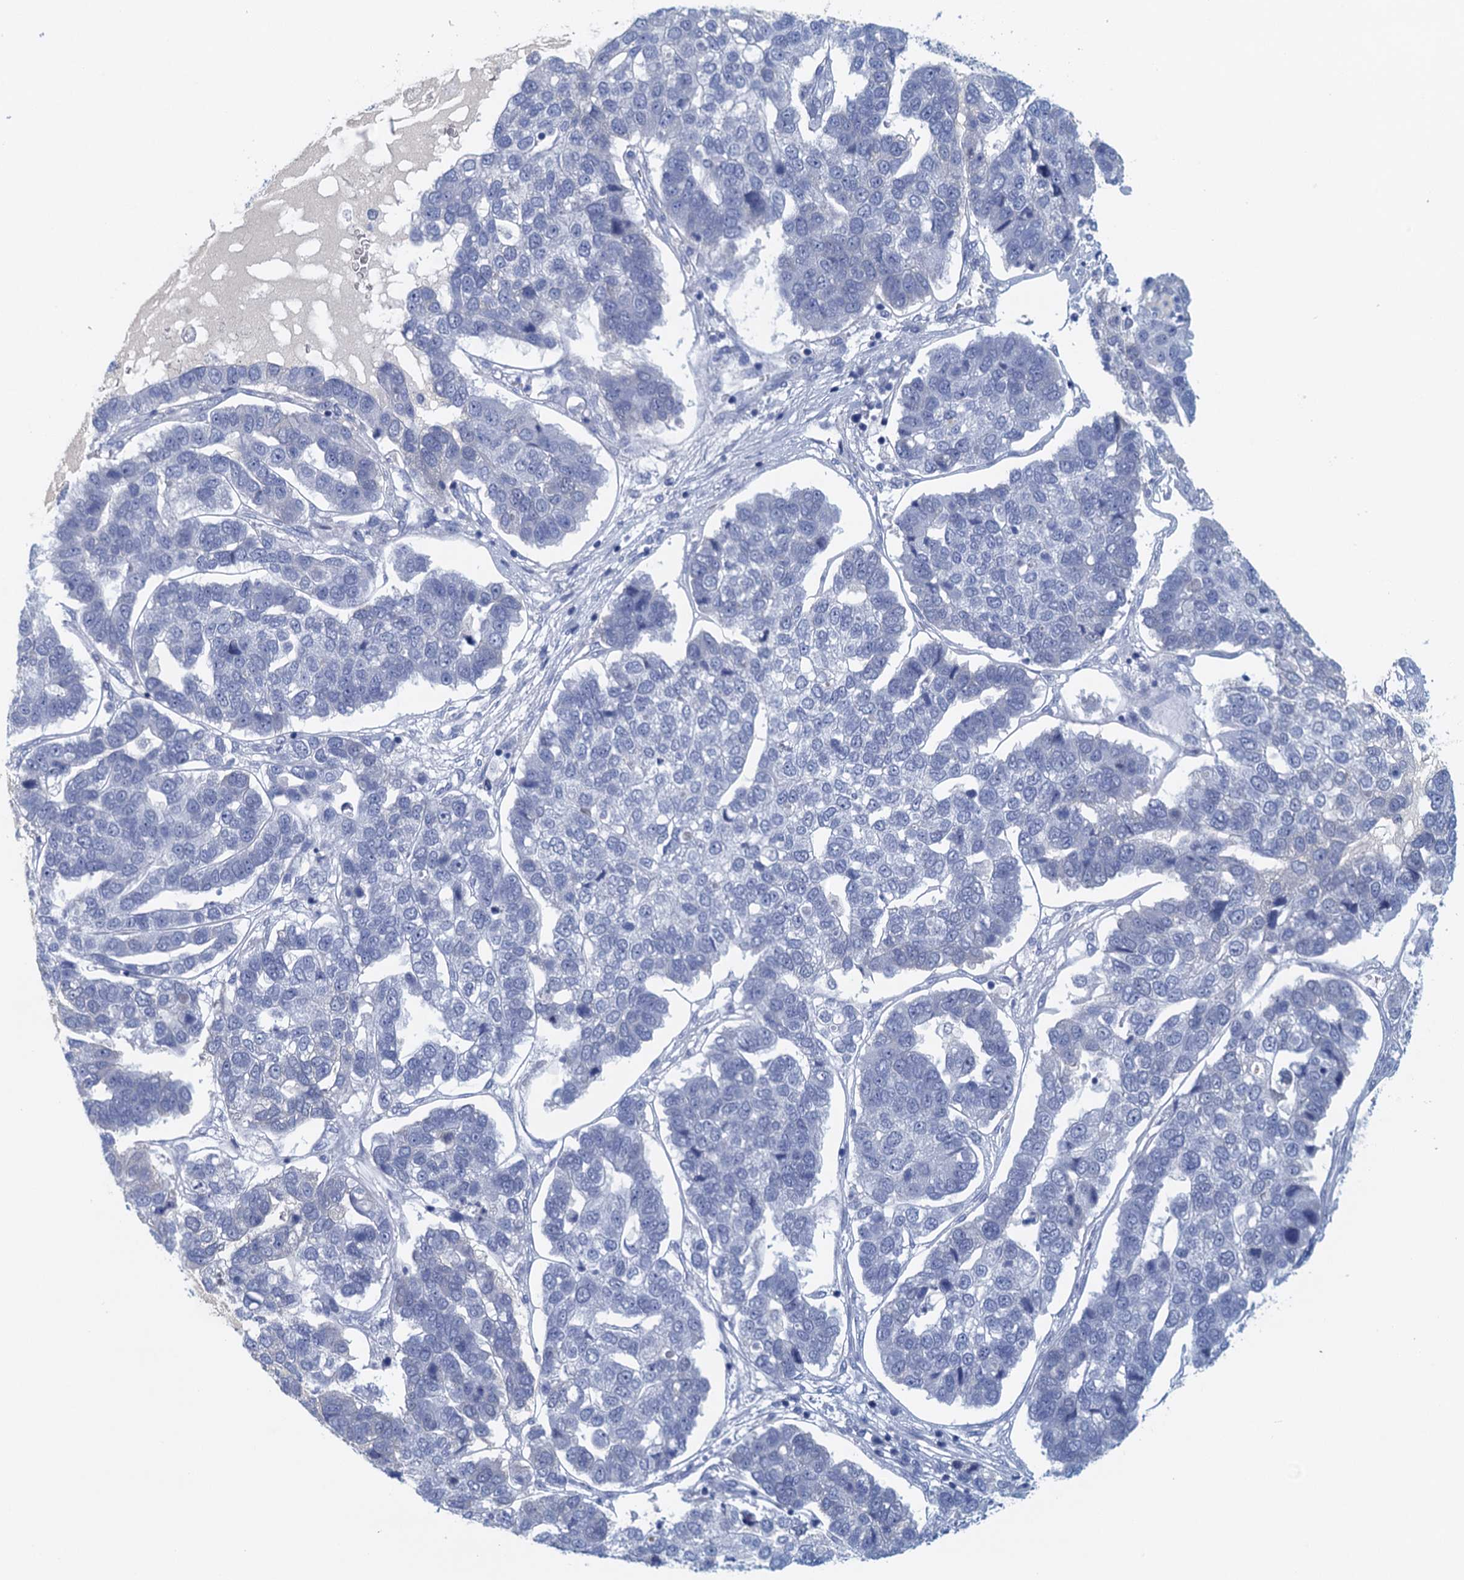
{"staining": {"intensity": "negative", "quantity": "none", "location": "none"}, "tissue": "pancreatic cancer", "cell_type": "Tumor cells", "image_type": "cancer", "snomed": [{"axis": "morphology", "description": "Adenocarcinoma, NOS"}, {"axis": "topography", "description": "Pancreas"}], "caption": "Image shows no protein expression in tumor cells of pancreatic cancer tissue.", "gene": "CYP51A1", "patient": {"sex": "female", "age": 61}}